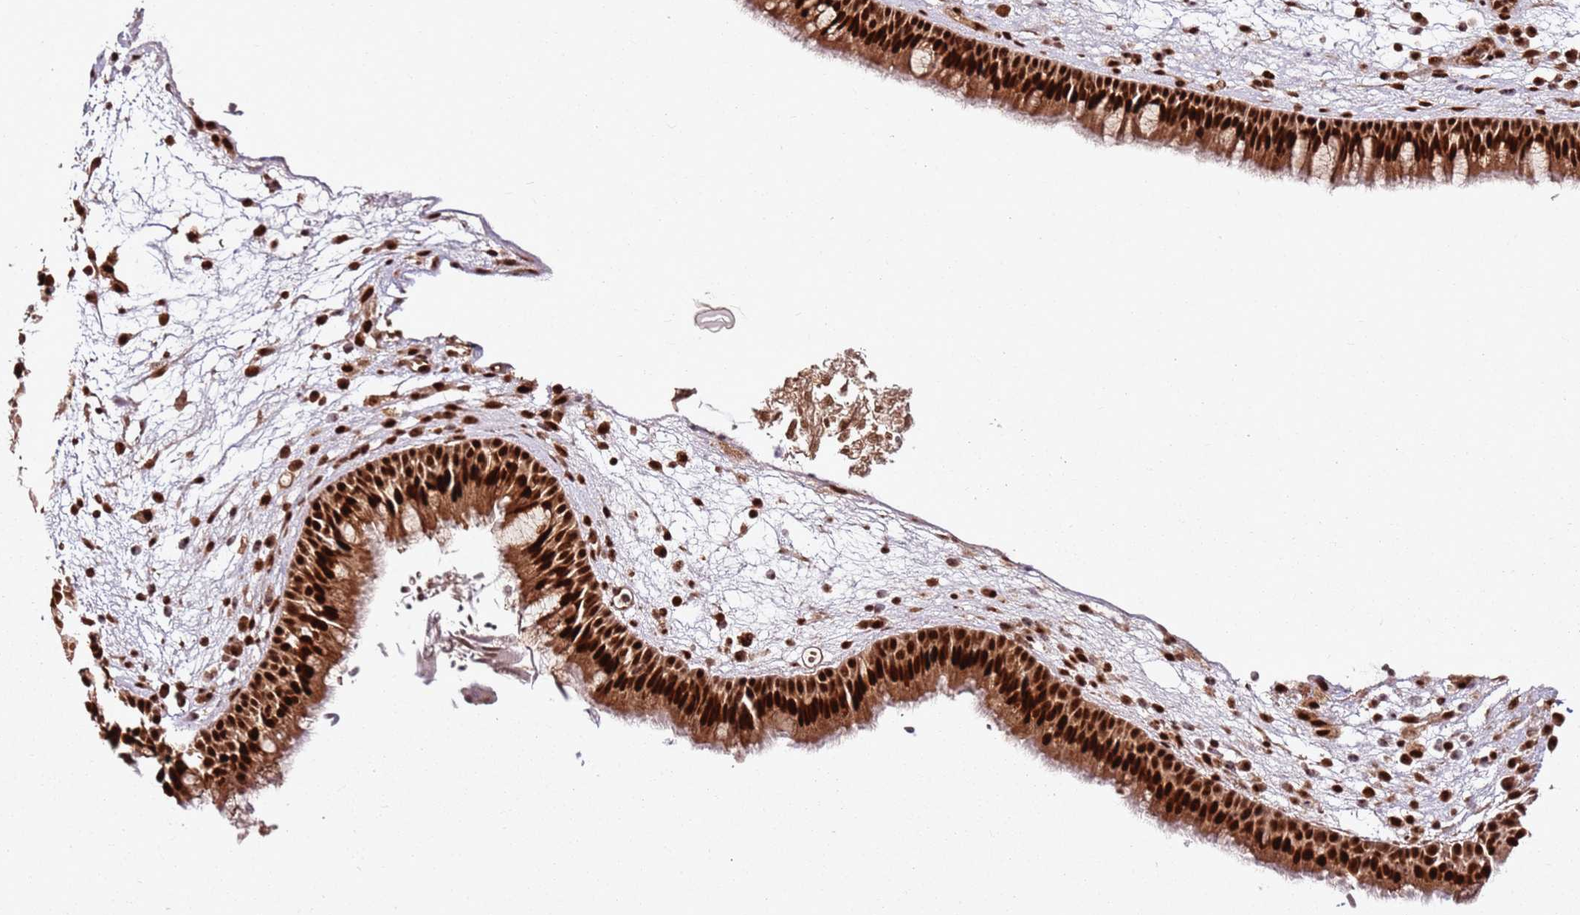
{"staining": {"intensity": "strong", "quantity": ">75%", "location": "cytoplasmic/membranous,nuclear"}, "tissue": "nasopharynx", "cell_type": "Respiratory epithelial cells", "image_type": "normal", "snomed": [{"axis": "morphology", "description": "Normal tissue, NOS"}, {"axis": "morphology", "description": "Inflammation, NOS"}, {"axis": "morphology", "description": "Malignant melanoma, Metastatic site"}, {"axis": "topography", "description": "Nasopharynx"}], "caption": "Human nasopharynx stained with a brown dye displays strong cytoplasmic/membranous,nuclear positive expression in about >75% of respiratory epithelial cells.", "gene": "XRN2", "patient": {"sex": "male", "age": 70}}